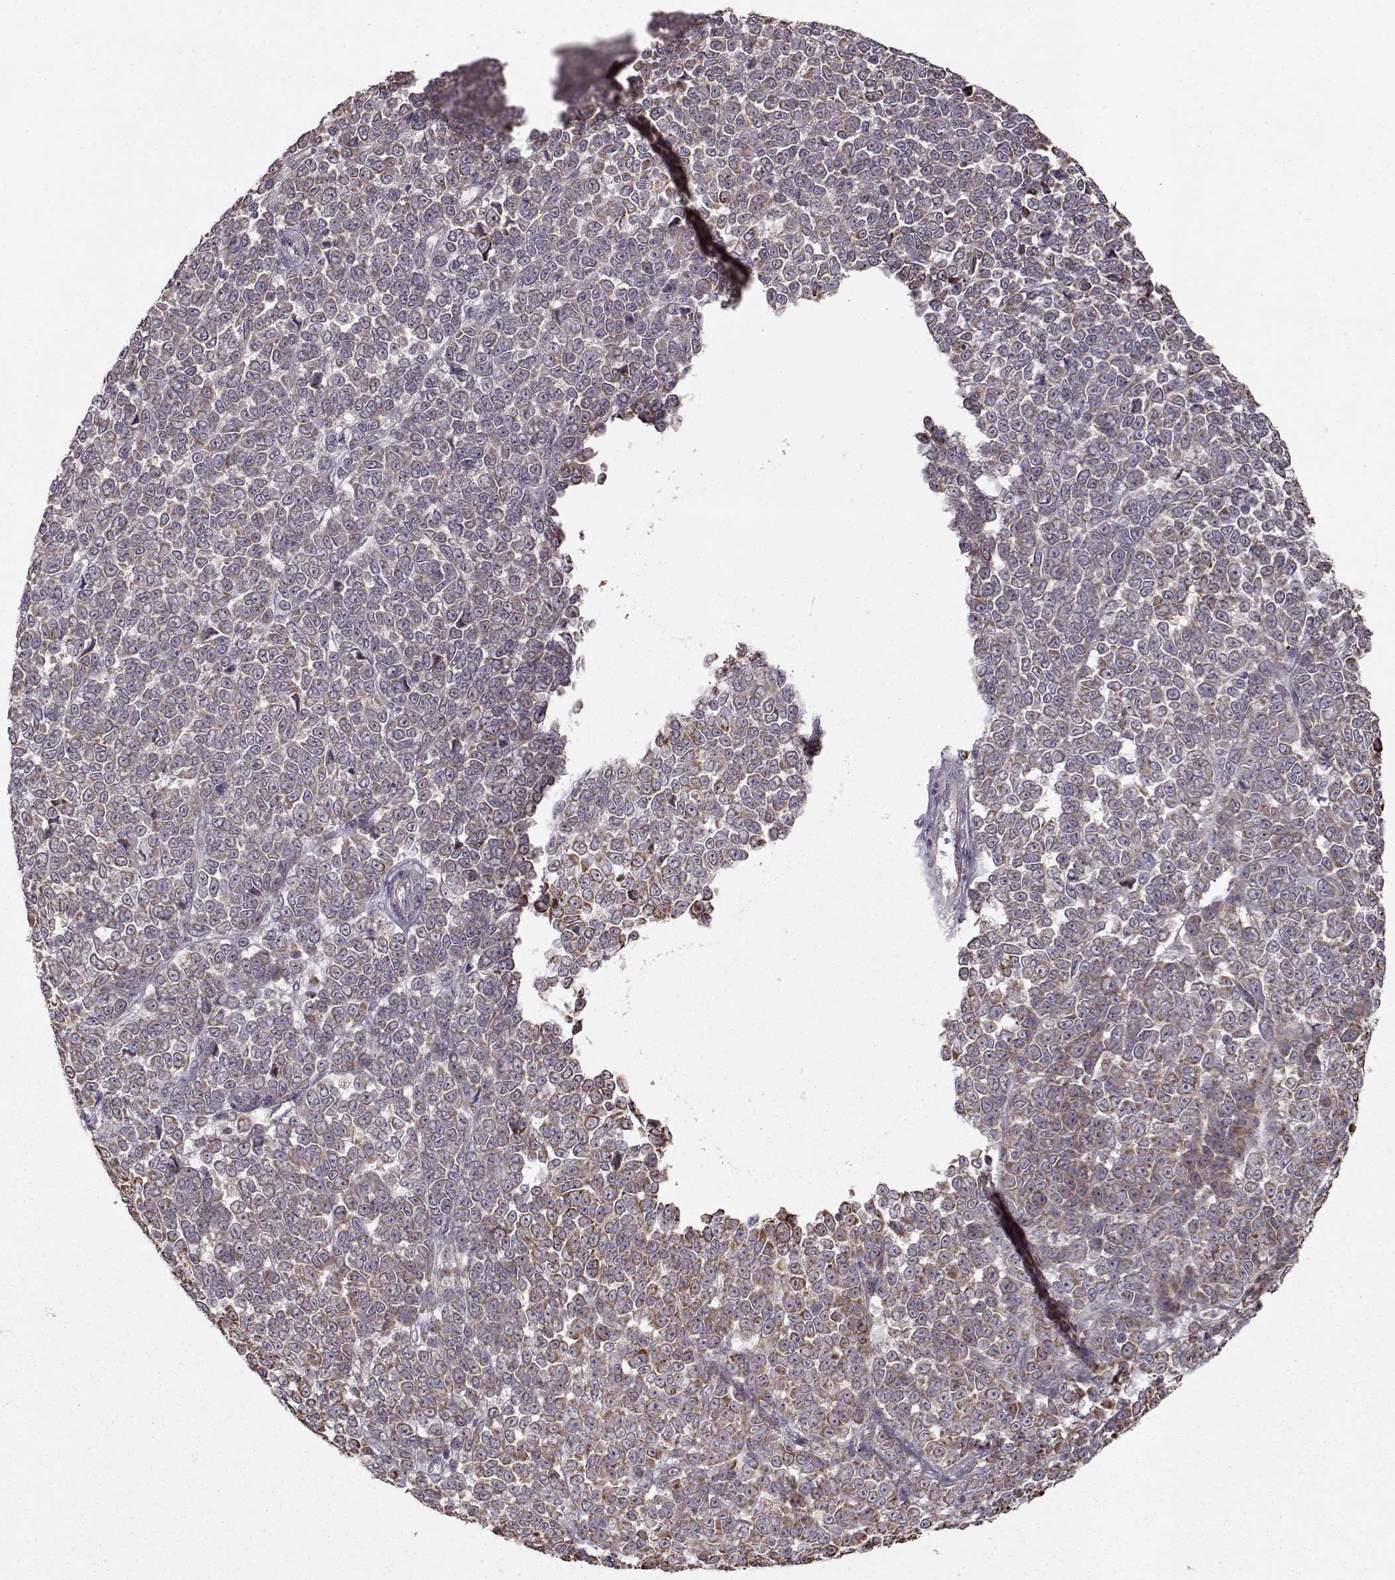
{"staining": {"intensity": "moderate", "quantity": "25%-75%", "location": "cytoplasmic/membranous"}, "tissue": "melanoma", "cell_type": "Tumor cells", "image_type": "cancer", "snomed": [{"axis": "morphology", "description": "Malignant melanoma, NOS"}, {"axis": "topography", "description": "Skin"}], "caption": "Malignant melanoma tissue exhibits moderate cytoplasmic/membranous positivity in about 25%-75% of tumor cells The protein is stained brown, and the nuclei are stained in blue (DAB (3,3'-diaminobenzidine) IHC with brightfield microscopy, high magnification).", "gene": "CMTM3", "patient": {"sex": "female", "age": 95}}